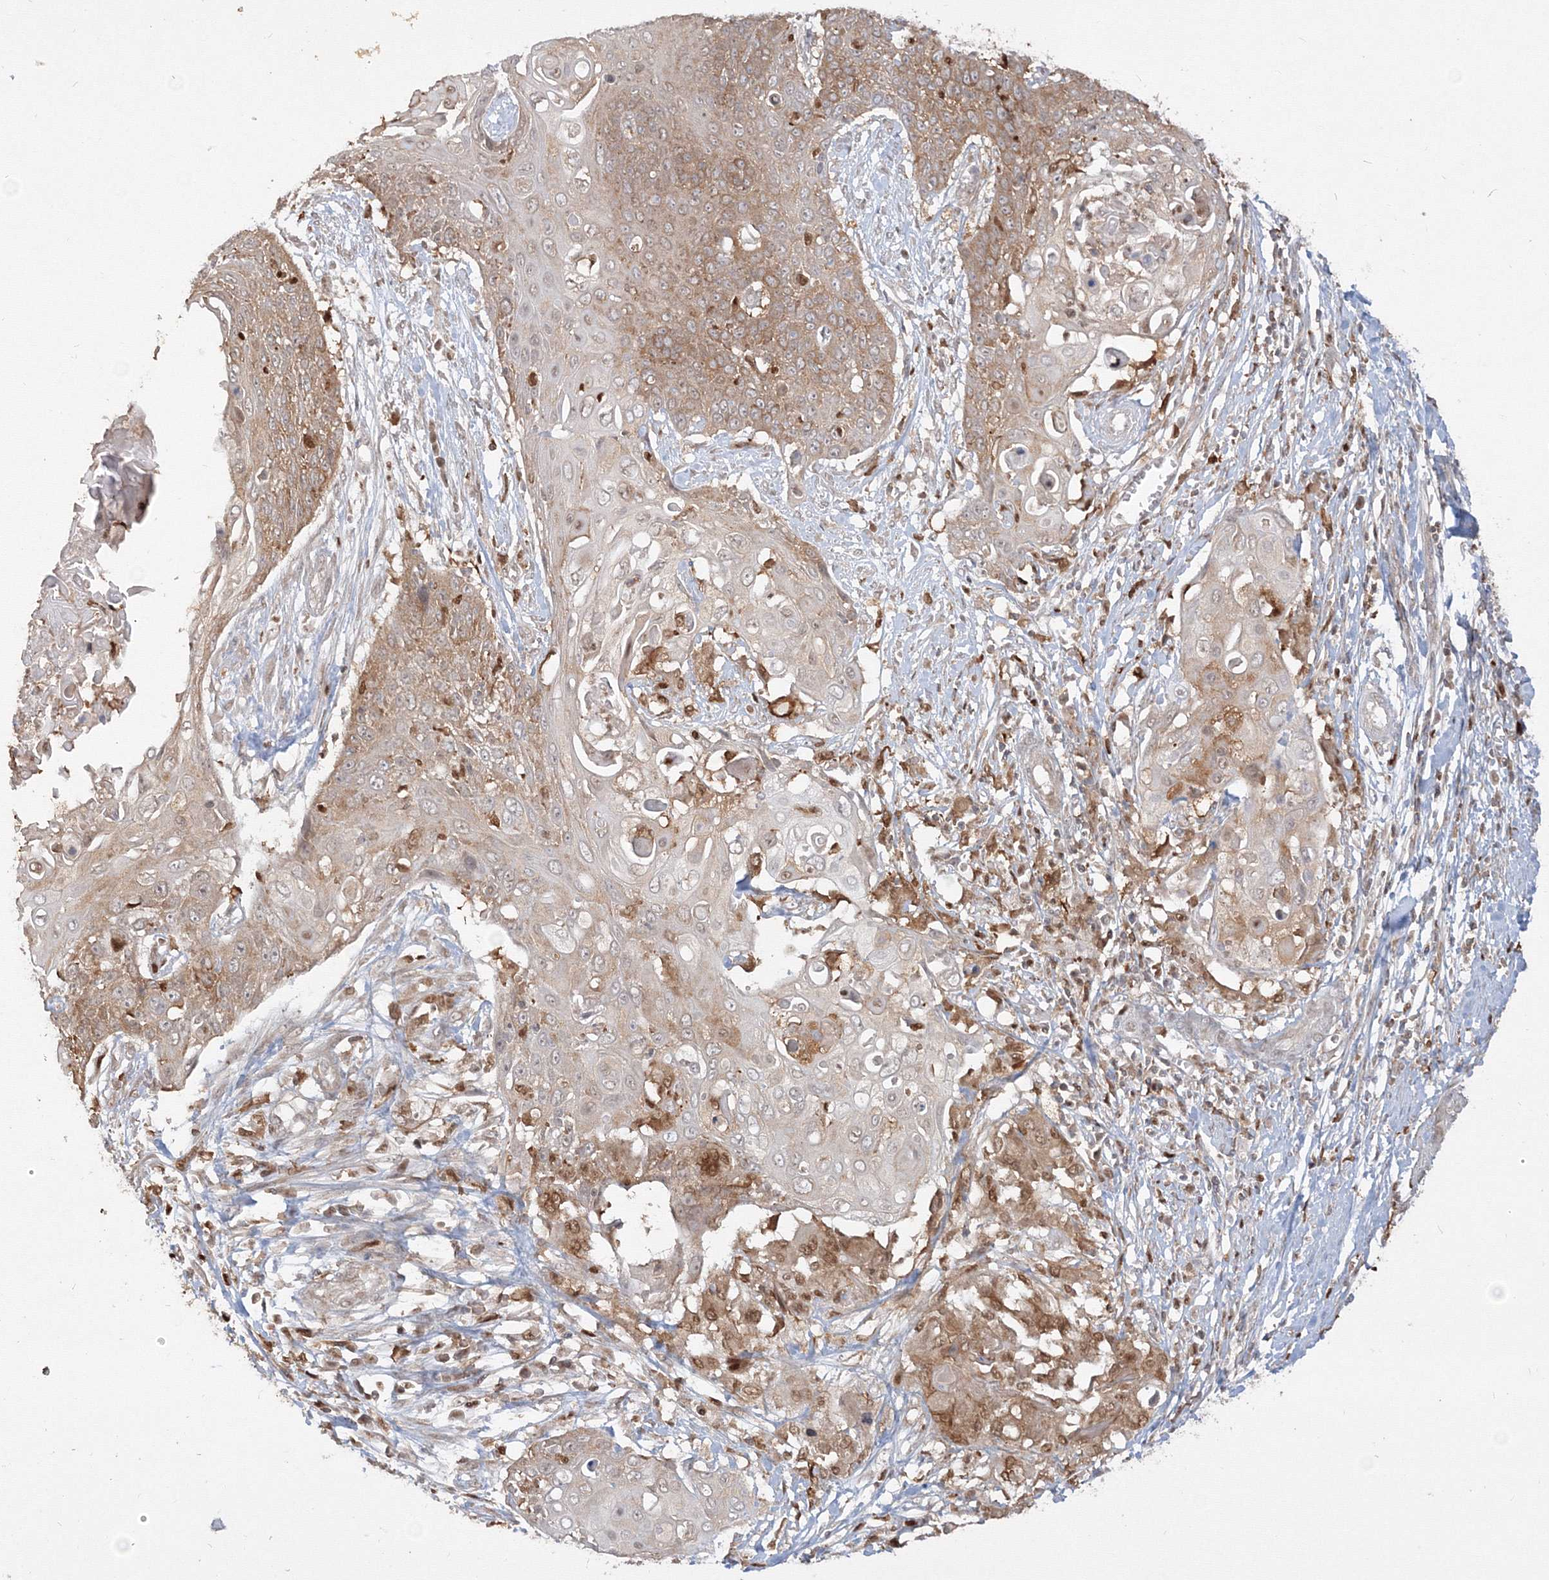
{"staining": {"intensity": "weak", "quantity": "25%-75%", "location": "cytoplasmic/membranous"}, "tissue": "cervical cancer", "cell_type": "Tumor cells", "image_type": "cancer", "snomed": [{"axis": "morphology", "description": "Squamous cell carcinoma, NOS"}, {"axis": "topography", "description": "Cervix"}], "caption": "Cervical cancer (squamous cell carcinoma) stained with immunohistochemistry demonstrates weak cytoplasmic/membranous staining in approximately 25%-75% of tumor cells. (IHC, brightfield microscopy, high magnification).", "gene": "TMEM50B", "patient": {"sex": "female", "age": 39}}